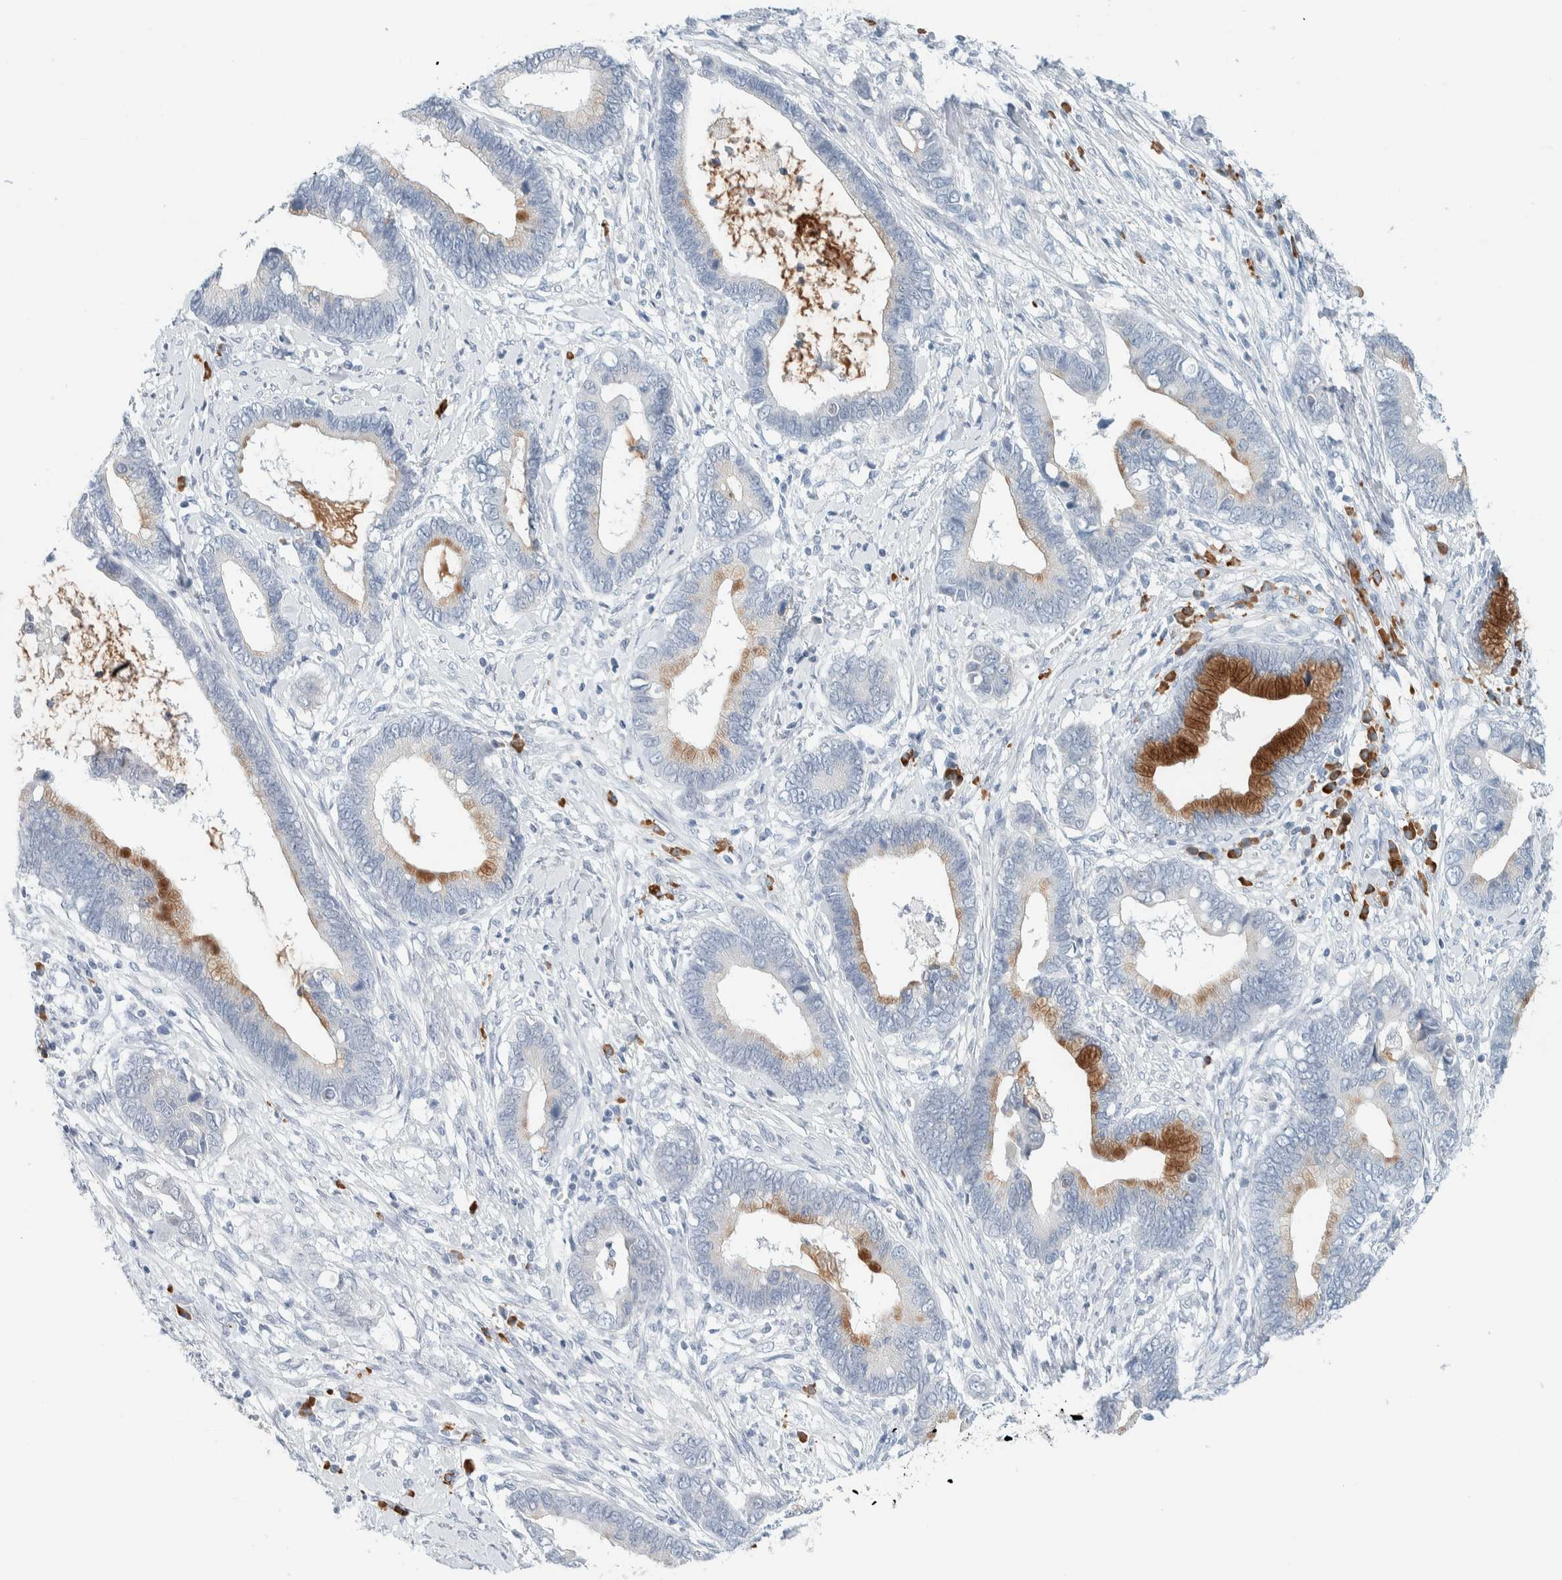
{"staining": {"intensity": "strong", "quantity": "<25%", "location": "cytoplasmic/membranous"}, "tissue": "cervical cancer", "cell_type": "Tumor cells", "image_type": "cancer", "snomed": [{"axis": "morphology", "description": "Adenocarcinoma, NOS"}, {"axis": "topography", "description": "Cervix"}], "caption": "Cervical cancer stained with a brown dye shows strong cytoplasmic/membranous positive expression in approximately <25% of tumor cells.", "gene": "ARHGAP27", "patient": {"sex": "female", "age": 44}}